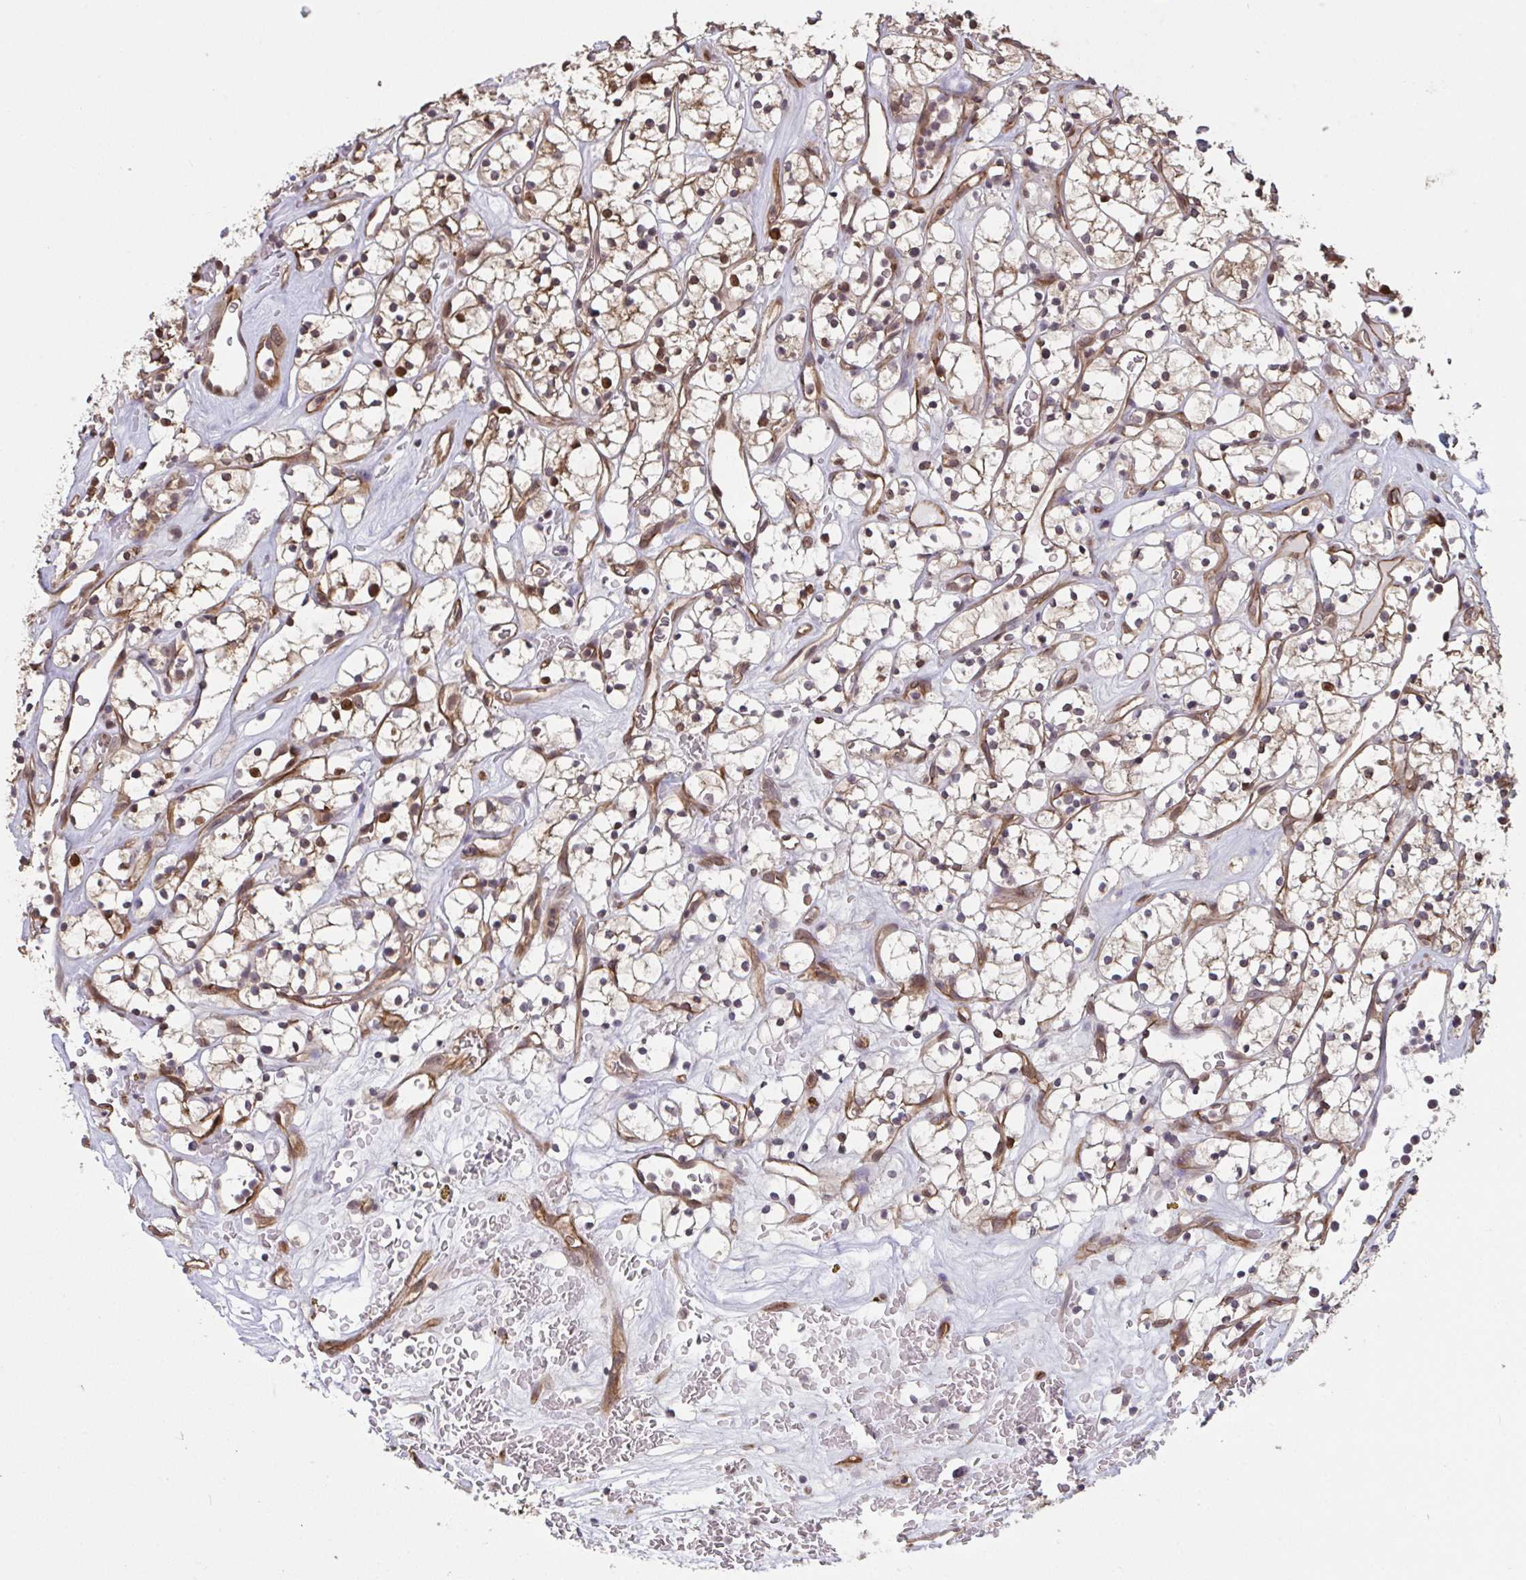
{"staining": {"intensity": "moderate", "quantity": "25%-75%", "location": "nuclear"}, "tissue": "renal cancer", "cell_type": "Tumor cells", "image_type": "cancer", "snomed": [{"axis": "morphology", "description": "Adenocarcinoma, NOS"}, {"axis": "topography", "description": "Kidney"}], "caption": "Brown immunohistochemical staining in renal adenocarcinoma reveals moderate nuclear positivity in approximately 25%-75% of tumor cells.", "gene": "IPO5", "patient": {"sex": "female", "age": 64}}